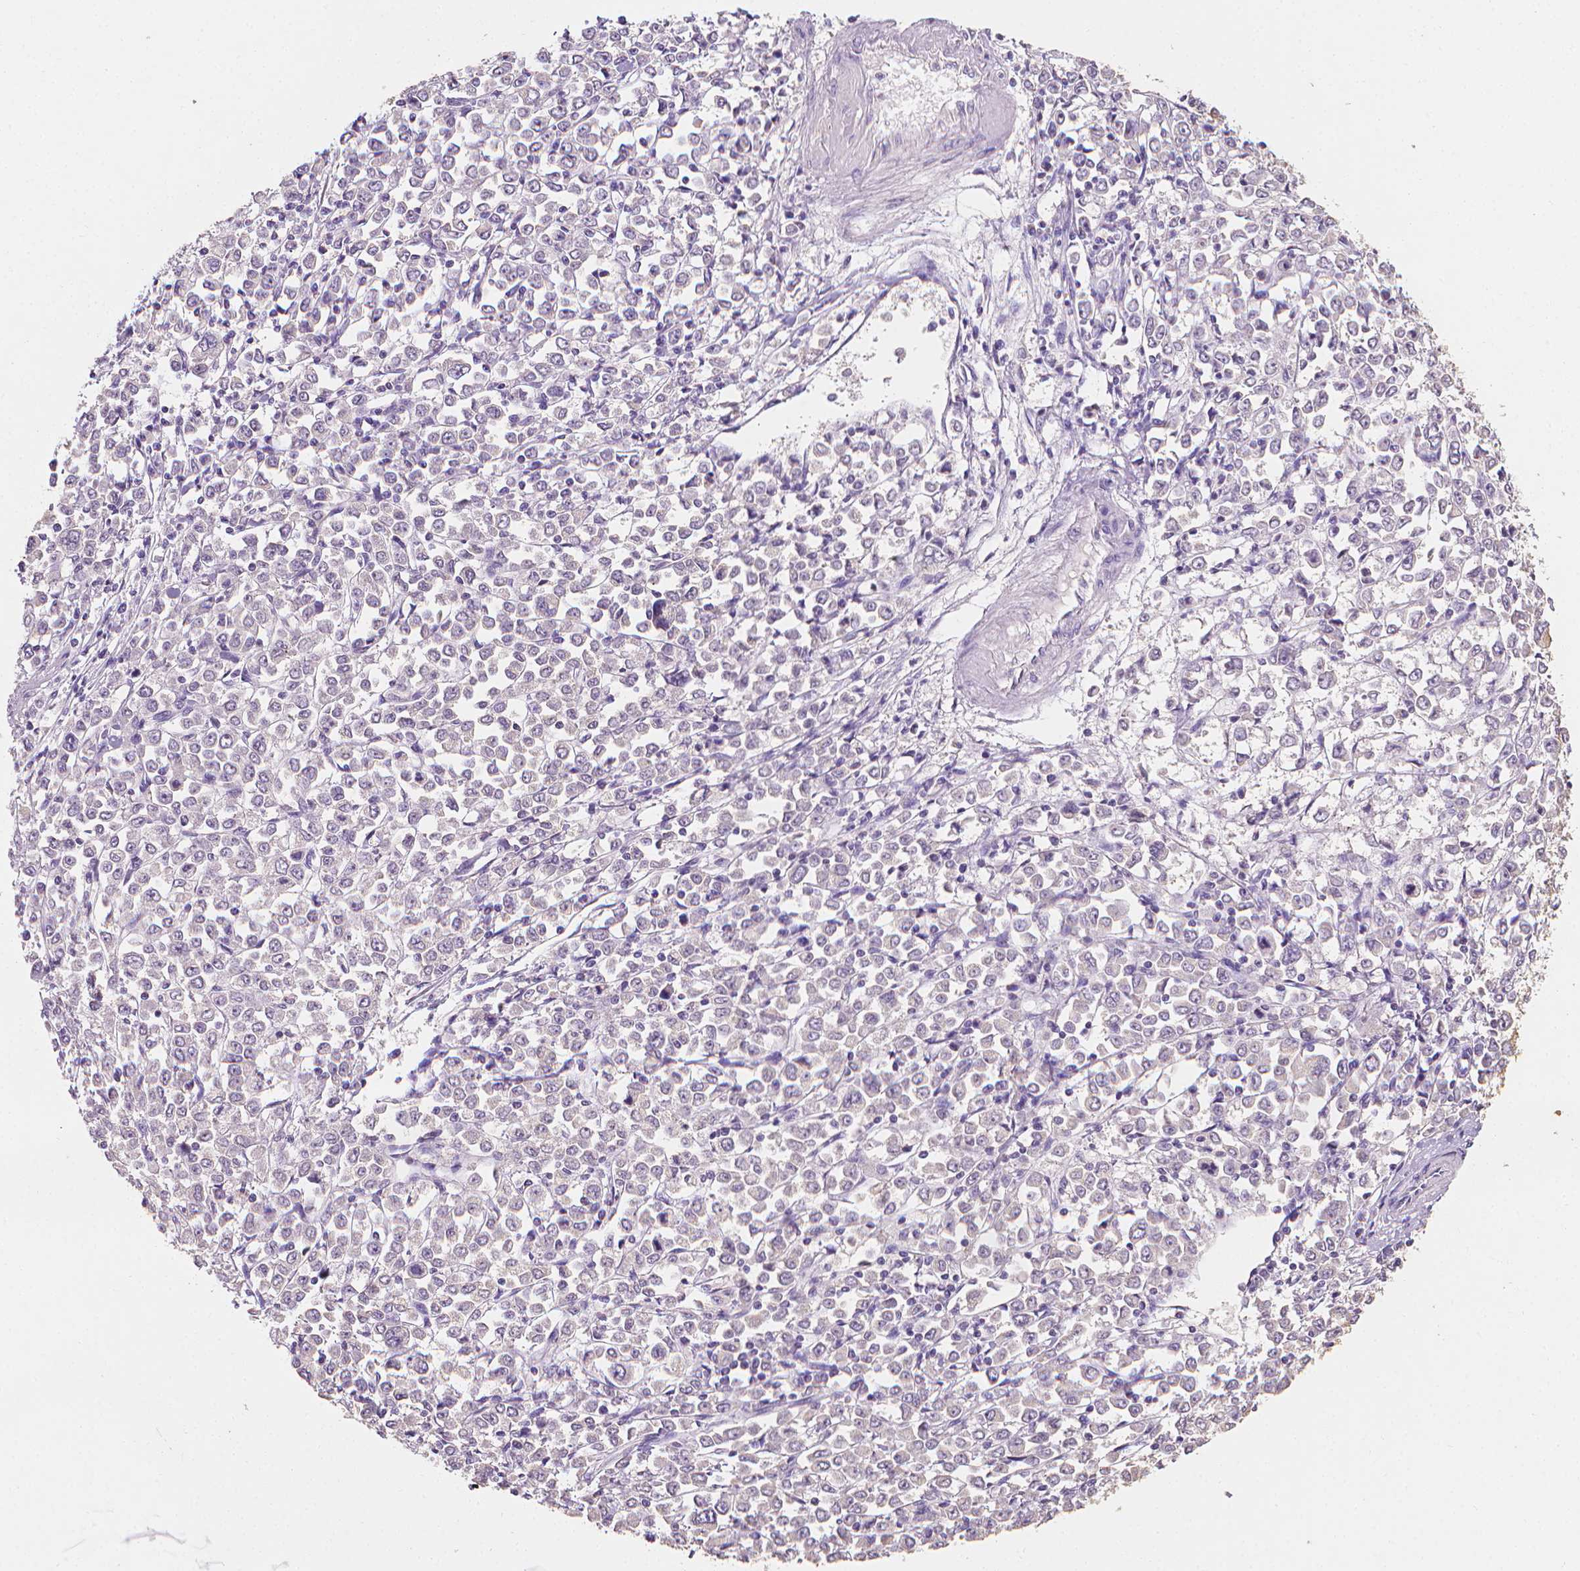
{"staining": {"intensity": "negative", "quantity": "none", "location": "none"}, "tissue": "stomach cancer", "cell_type": "Tumor cells", "image_type": "cancer", "snomed": [{"axis": "morphology", "description": "Adenocarcinoma, NOS"}, {"axis": "topography", "description": "Stomach, upper"}], "caption": "The micrograph demonstrates no staining of tumor cells in stomach cancer.", "gene": "FASN", "patient": {"sex": "male", "age": 70}}